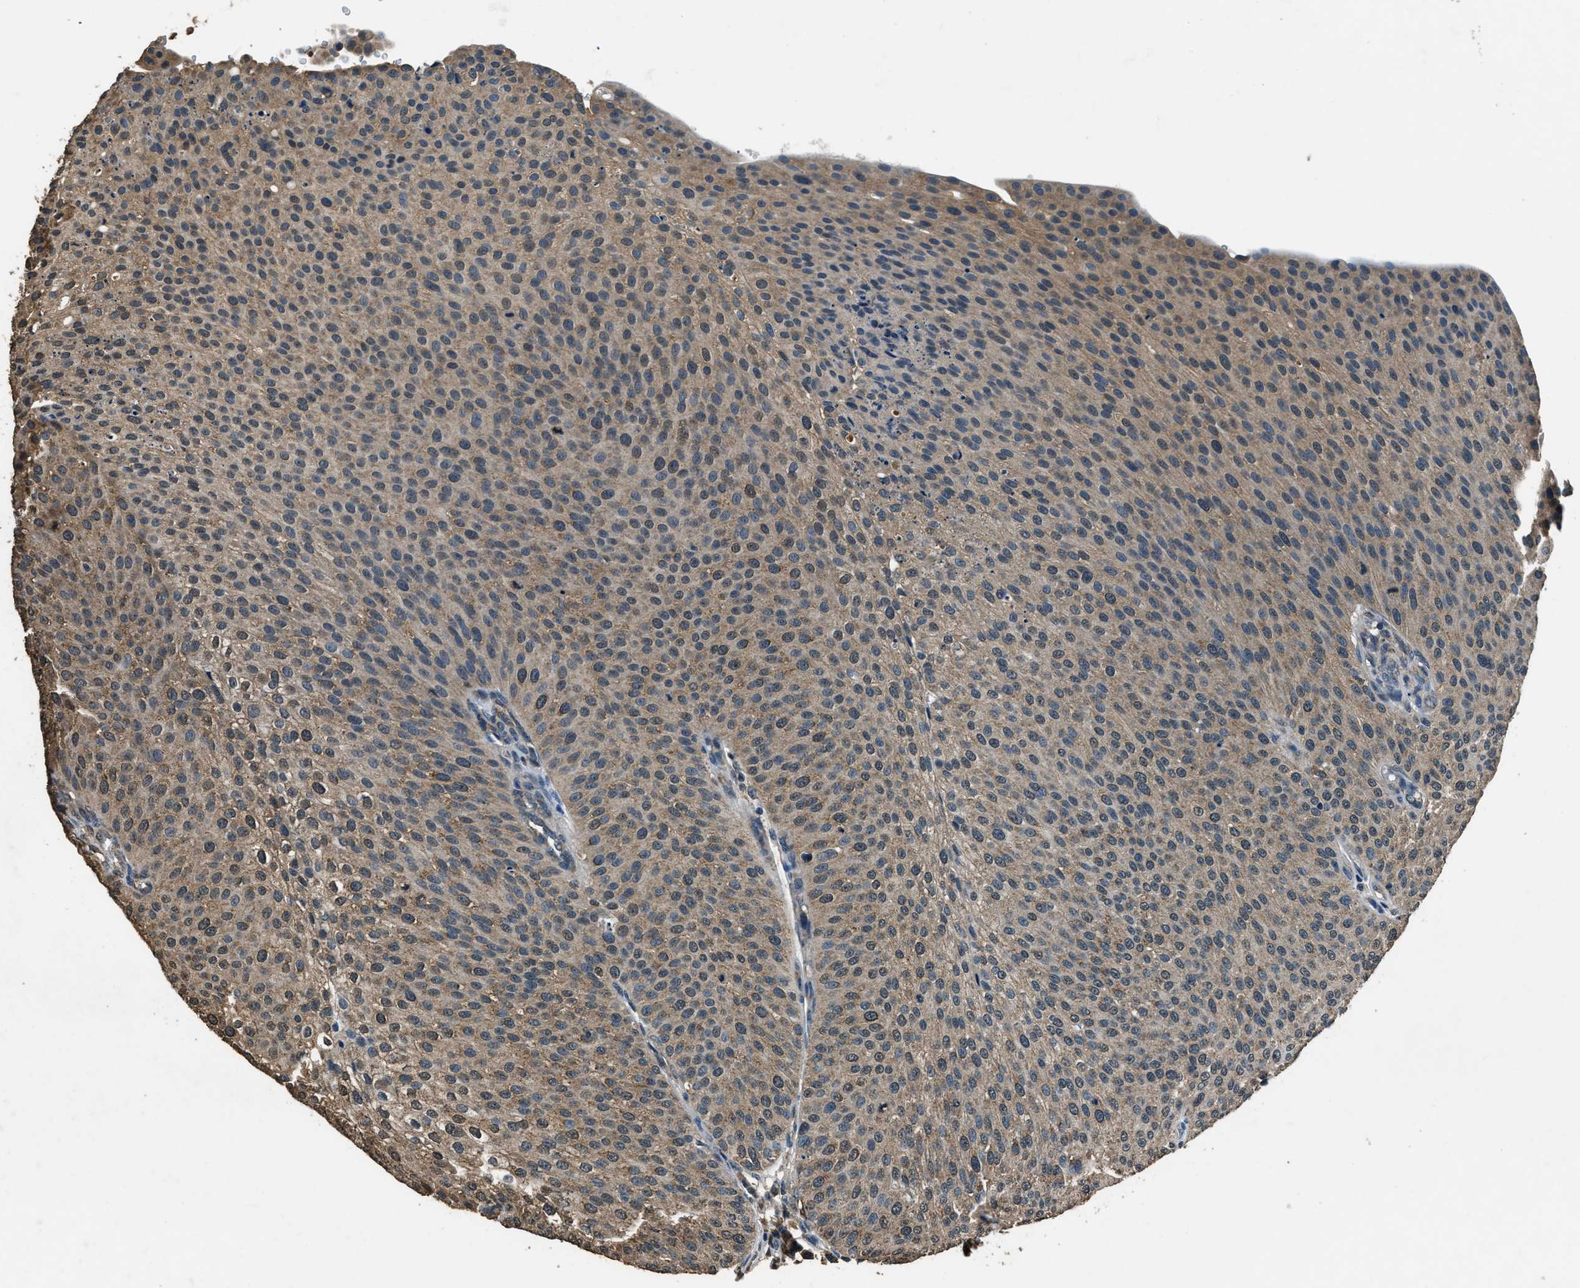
{"staining": {"intensity": "moderate", "quantity": "<25%", "location": "cytoplasmic/membranous"}, "tissue": "urothelial cancer", "cell_type": "Tumor cells", "image_type": "cancer", "snomed": [{"axis": "morphology", "description": "Urothelial carcinoma, Low grade"}, {"axis": "topography", "description": "Smooth muscle"}, {"axis": "topography", "description": "Urinary bladder"}], "caption": "Immunohistochemical staining of human urothelial carcinoma (low-grade) exhibits moderate cytoplasmic/membranous protein expression in about <25% of tumor cells. Using DAB (brown) and hematoxylin (blue) stains, captured at high magnification using brightfield microscopy.", "gene": "SALL3", "patient": {"sex": "male", "age": 60}}